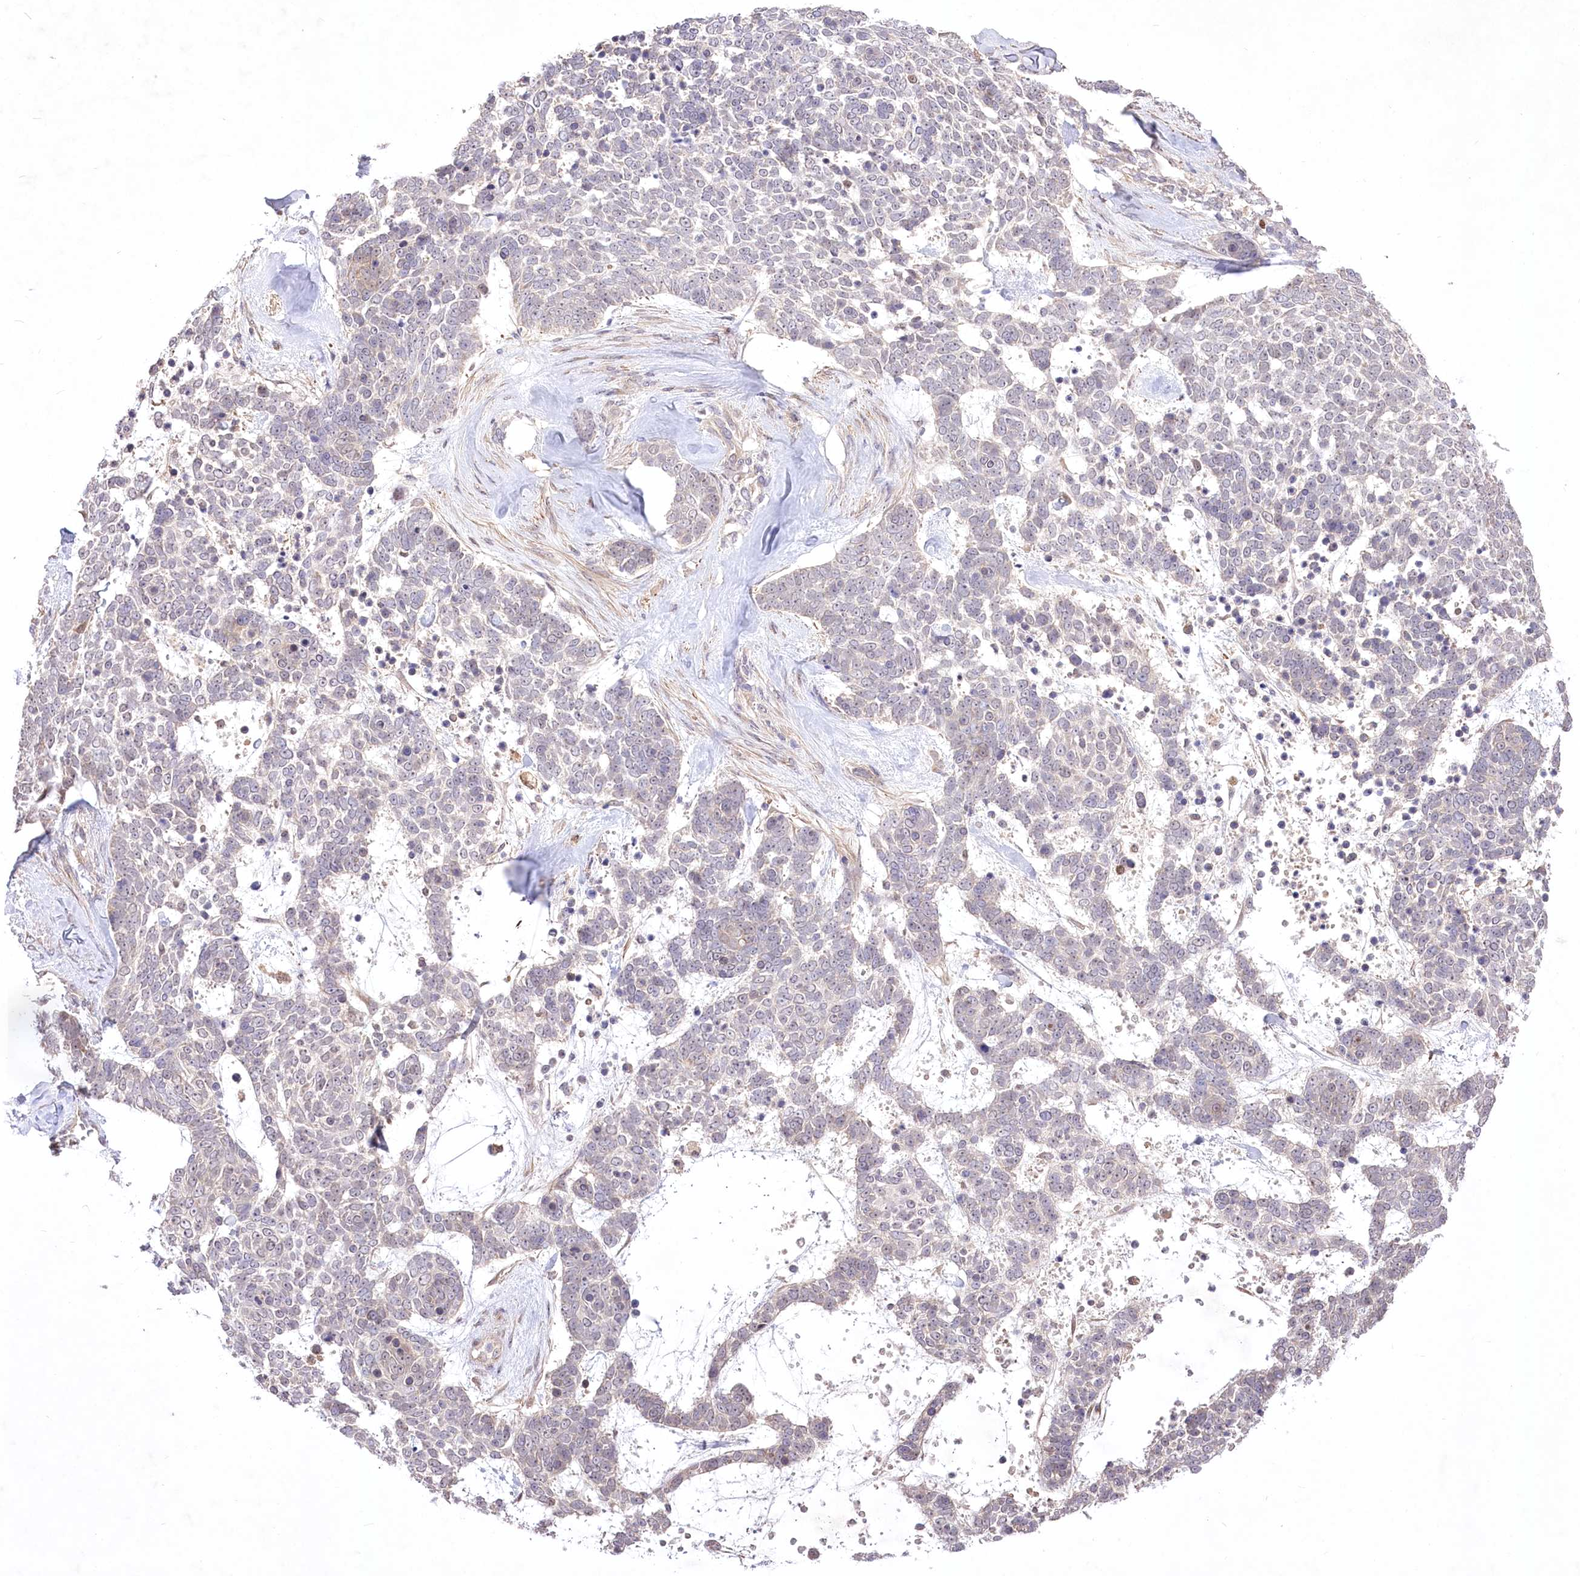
{"staining": {"intensity": "negative", "quantity": "none", "location": "none"}, "tissue": "skin cancer", "cell_type": "Tumor cells", "image_type": "cancer", "snomed": [{"axis": "morphology", "description": "Basal cell carcinoma"}, {"axis": "topography", "description": "Skin"}], "caption": "The micrograph exhibits no staining of tumor cells in skin cancer (basal cell carcinoma).", "gene": "HELT", "patient": {"sex": "female", "age": 81}}